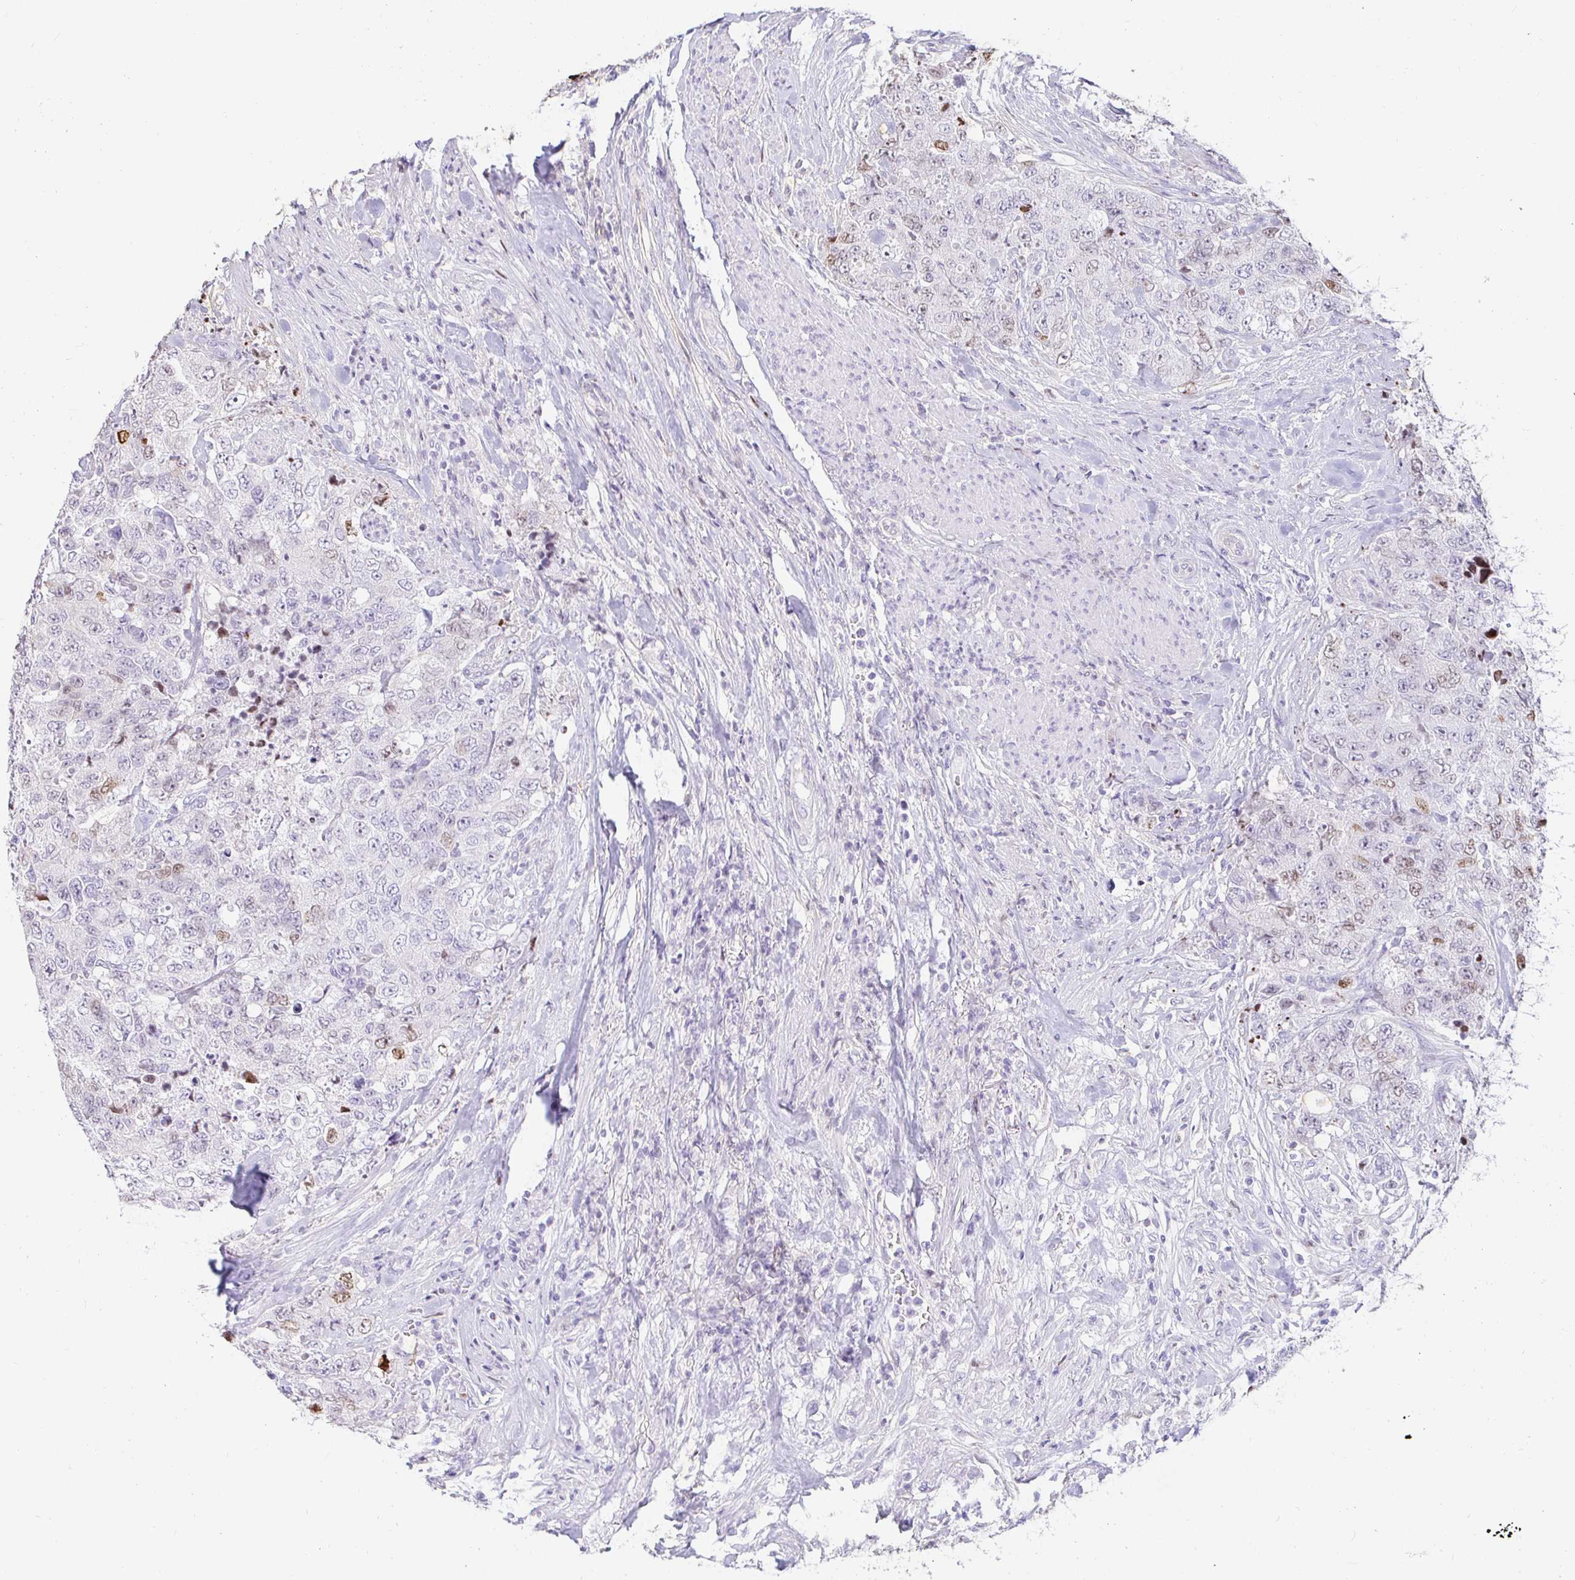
{"staining": {"intensity": "moderate", "quantity": "<25%", "location": "nuclear"}, "tissue": "urothelial cancer", "cell_type": "Tumor cells", "image_type": "cancer", "snomed": [{"axis": "morphology", "description": "Urothelial carcinoma, High grade"}, {"axis": "topography", "description": "Urinary bladder"}], "caption": "Human urothelial cancer stained for a protein (brown) displays moderate nuclear positive staining in about <25% of tumor cells.", "gene": "CAPSL", "patient": {"sex": "female", "age": 78}}